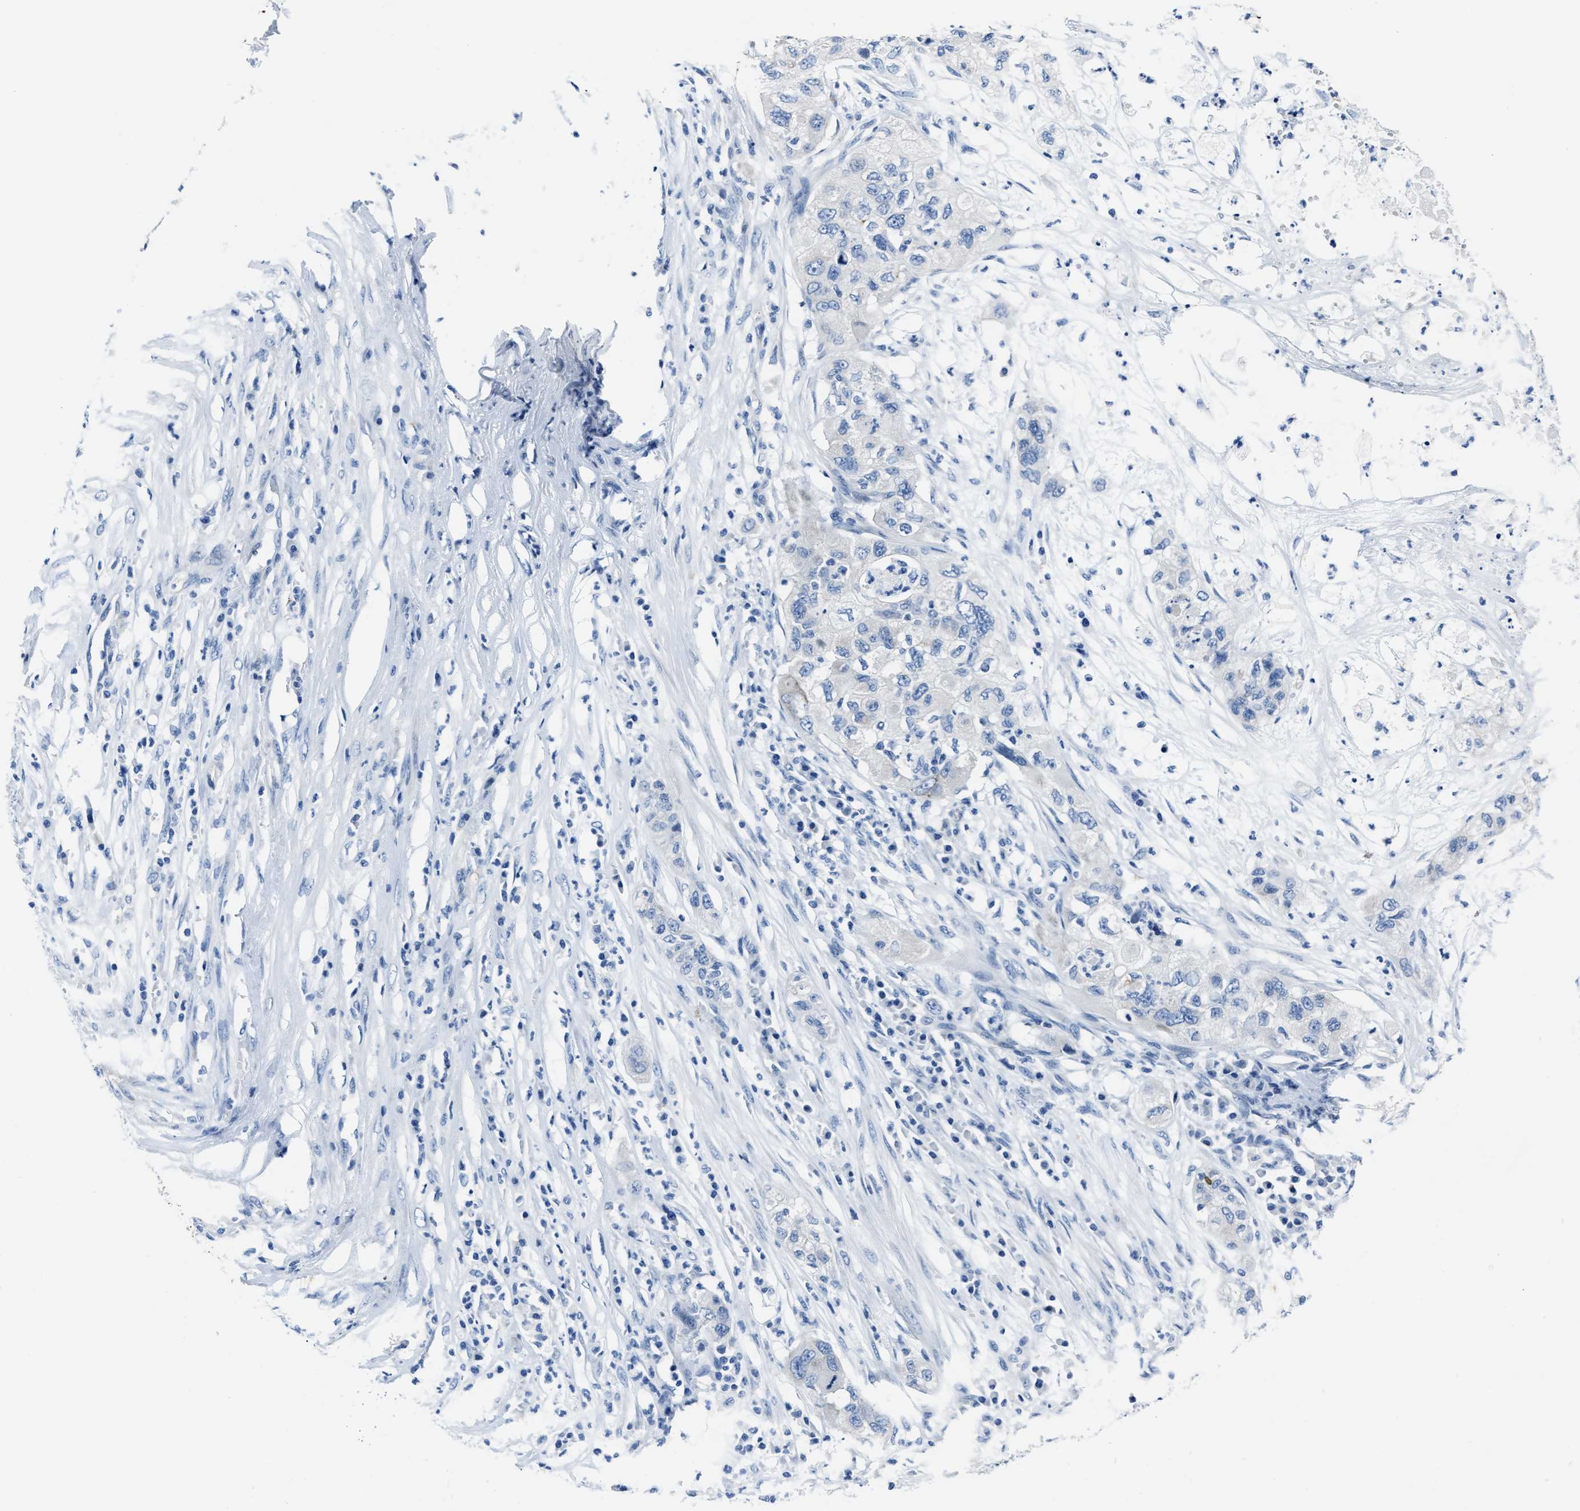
{"staining": {"intensity": "negative", "quantity": "none", "location": "none"}, "tissue": "pancreatic cancer", "cell_type": "Tumor cells", "image_type": "cancer", "snomed": [{"axis": "morphology", "description": "Adenocarcinoma, NOS"}, {"axis": "topography", "description": "Pancreas"}], "caption": "Immunohistochemistry of pancreatic adenocarcinoma reveals no staining in tumor cells.", "gene": "ASZ1", "patient": {"sex": "female", "age": 78}}